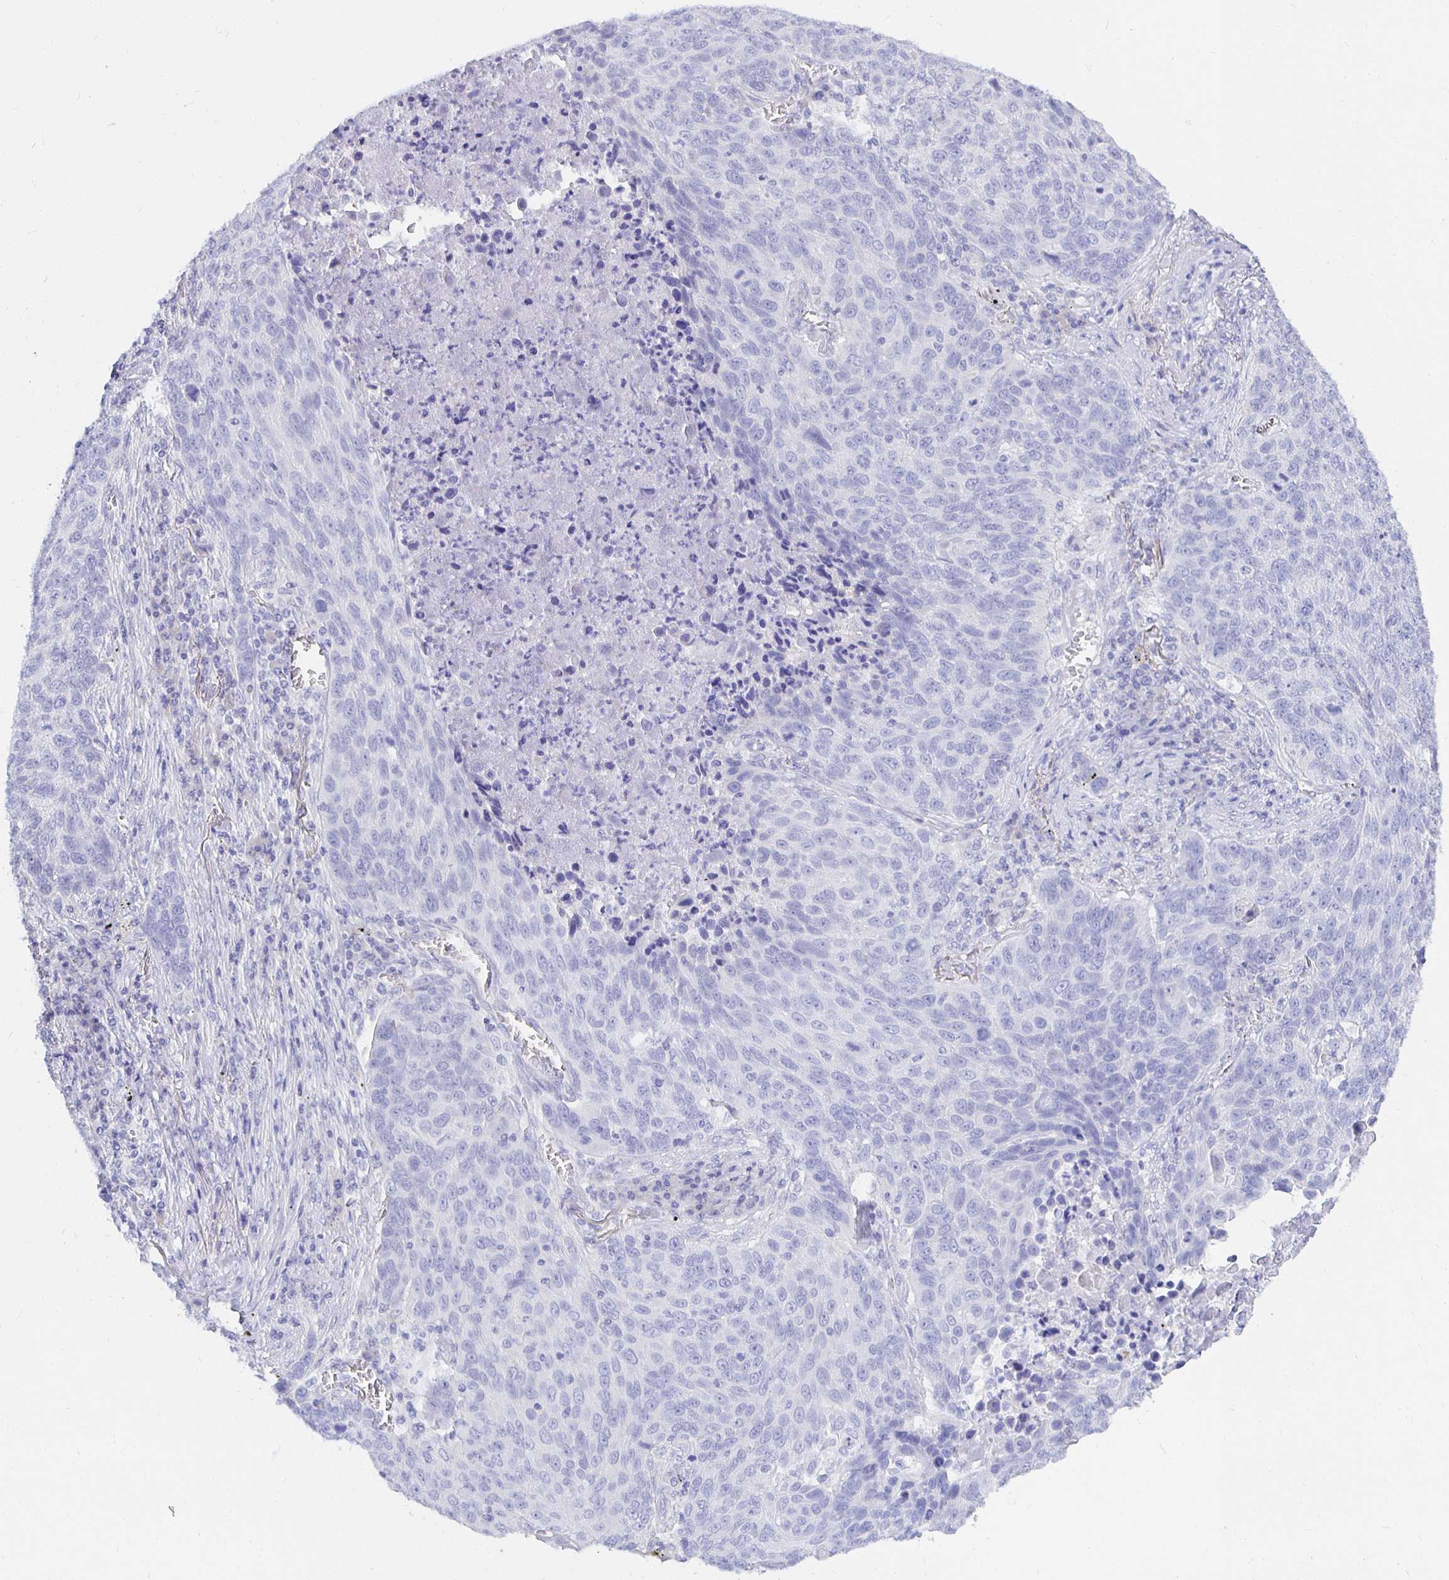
{"staining": {"intensity": "negative", "quantity": "none", "location": "none"}, "tissue": "lung cancer", "cell_type": "Tumor cells", "image_type": "cancer", "snomed": [{"axis": "morphology", "description": "Squamous cell carcinoma, NOS"}, {"axis": "topography", "description": "Lung"}], "caption": "Immunohistochemistry (IHC) micrograph of neoplastic tissue: human squamous cell carcinoma (lung) stained with DAB (3,3'-diaminobenzidine) reveals no significant protein expression in tumor cells.", "gene": "UMOD", "patient": {"sex": "male", "age": 78}}